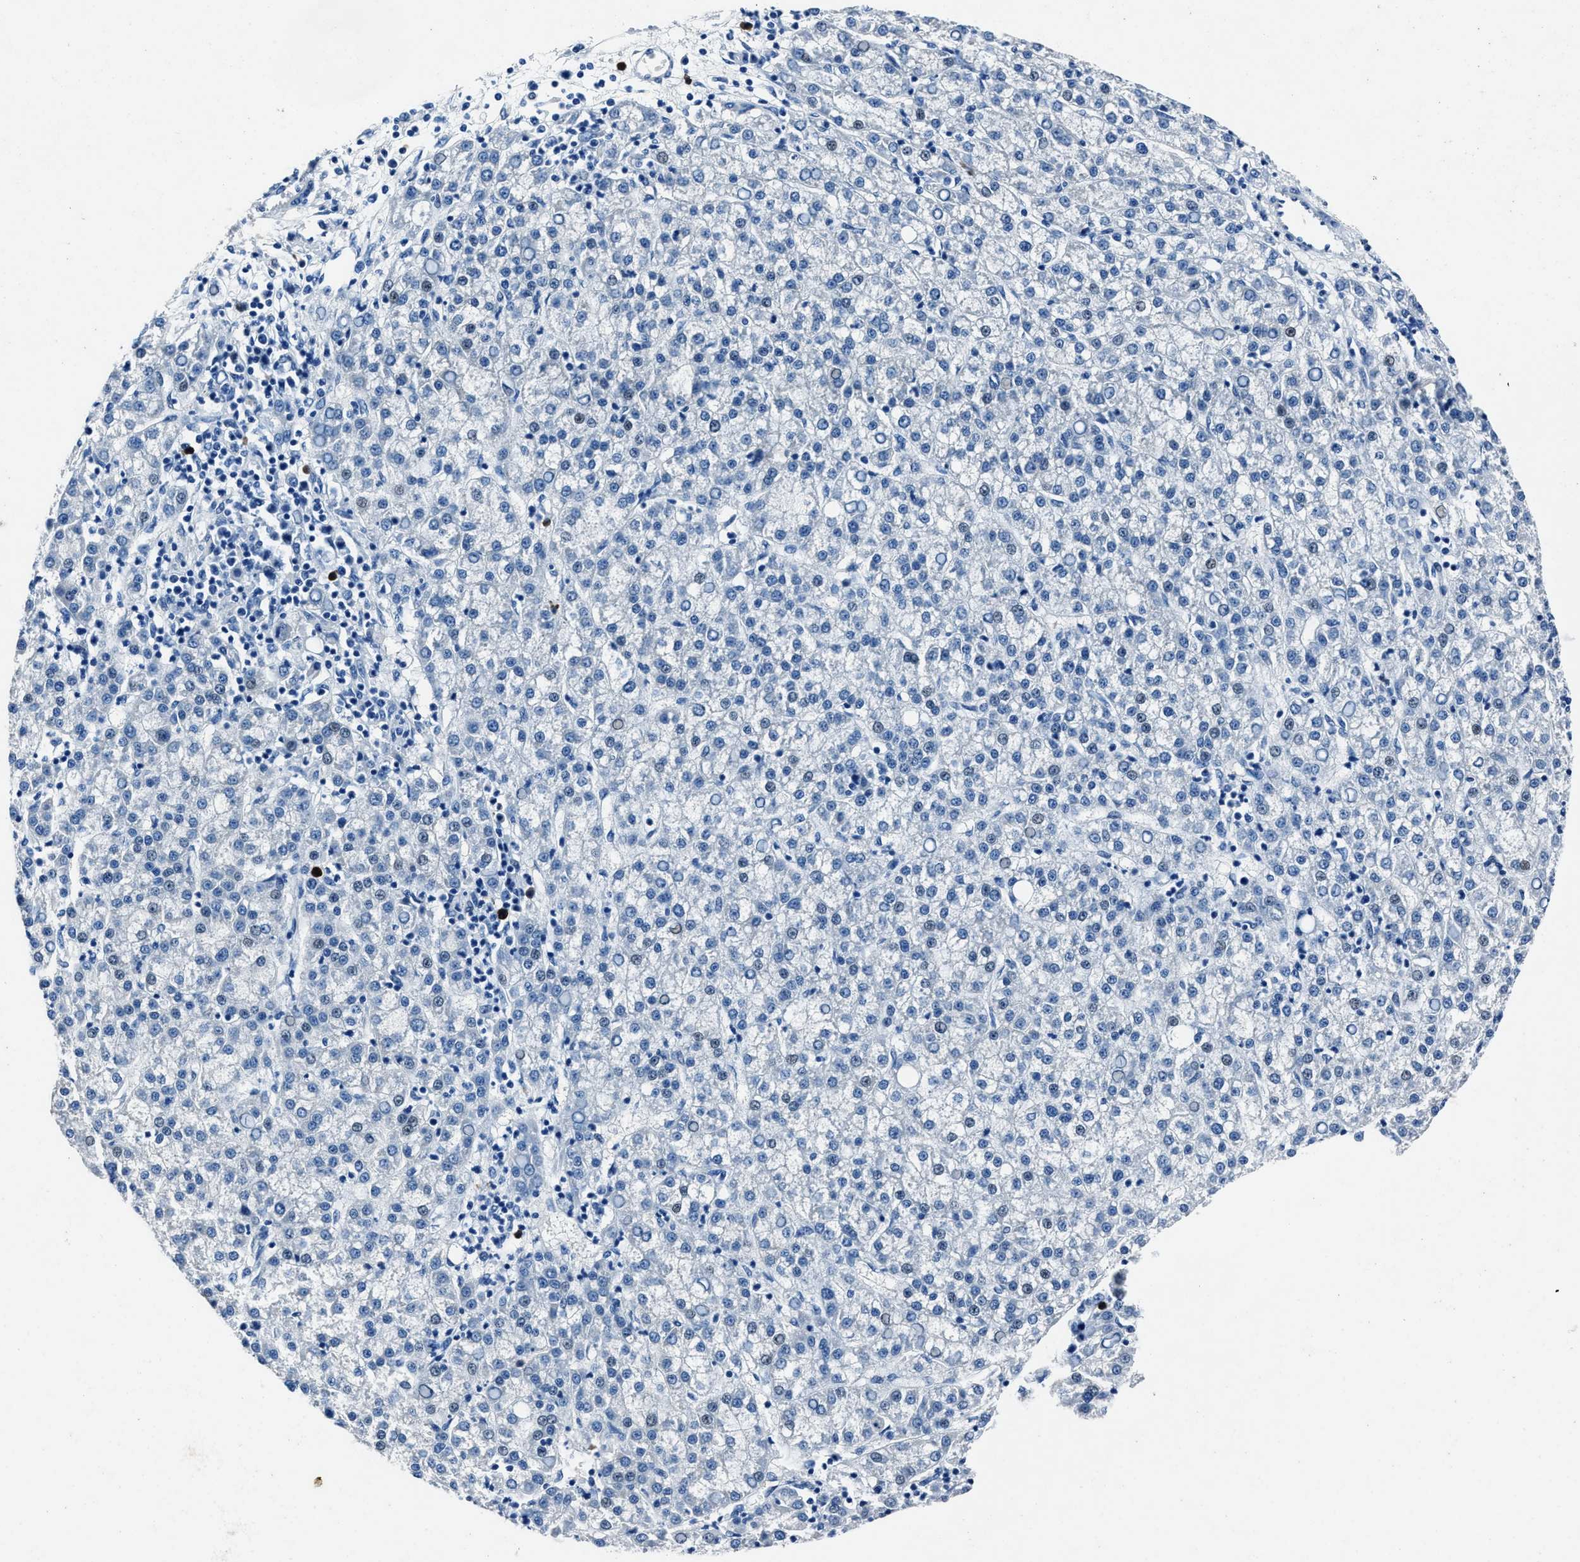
{"staining": {"intensity": "negative", "quantity": "none", "location": "none"}, "tissue": "liver cancer", "cell_type": "Tumor cells", "image_type": "cancer", "snomed": [{"axis": "morphology", "description": "Carcinoma, Hepatocellular, NOS"}, {"axis": "topography", "description": "Liver"}], "caption": "Tumor cells show no significant protein expression in liver hepatocellular carcinoma.", "gene": "NACAD", "patient": {"sex": "female", "age": 58}}